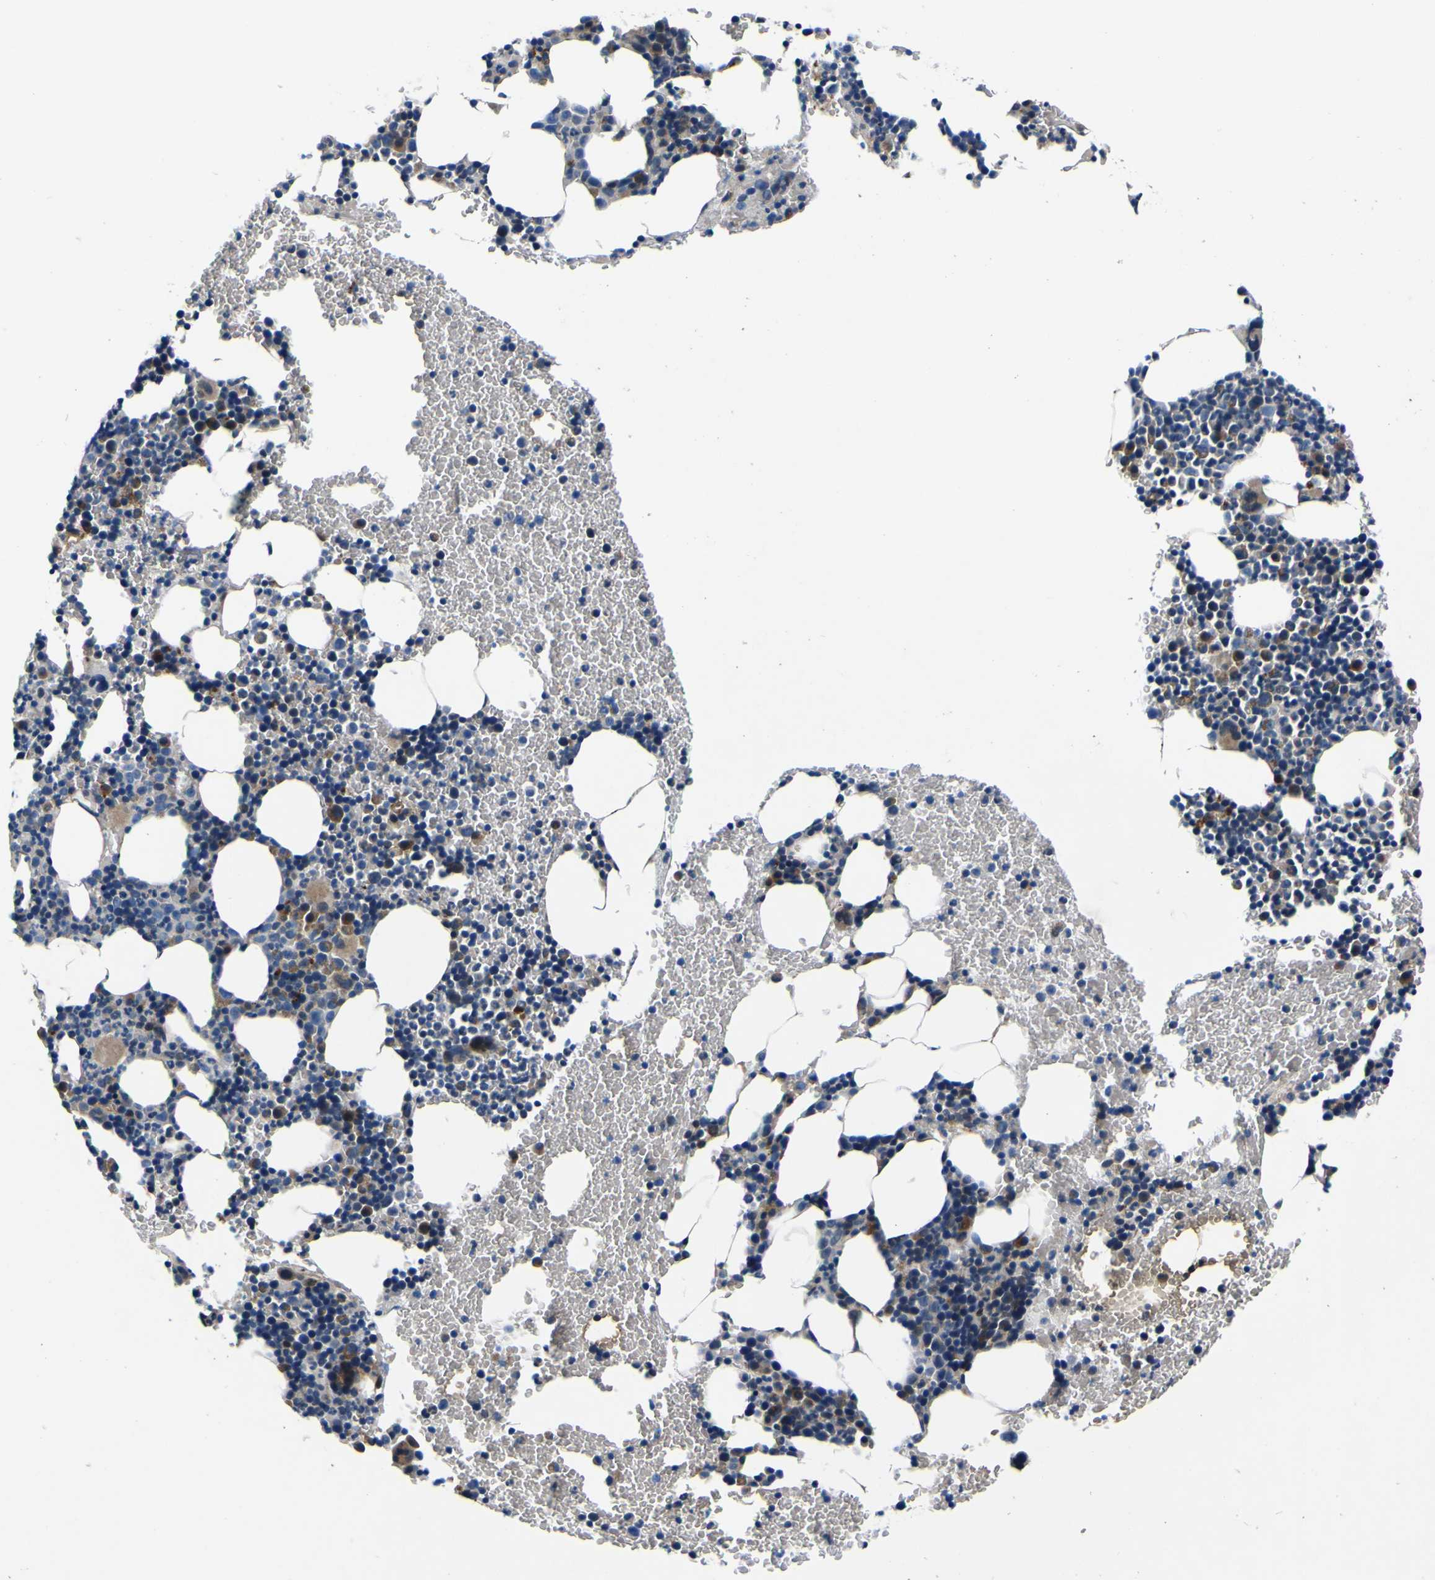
{"staining": {"intensity": "moderate", "quantity": "25%-75%", "location": "cytoplasmic/membranous"}, "tissue": "bone marrow", "cell_type": "Hematopoietic cells", "image_type": "normal", "snomed": [{"axis": "morphology", "description": "Normal tissue, NOS"}, {"axis": "morphology", "description": "Inflammation, NOS"}, {"axis": "topography", "description": "Bone marrow"}], "caption": "Immunohistochemical staining of benign human bone marrow exhibits medium levels of moderate cytoplasmic/membranous positivity in approximately 25%-75% of hematopoietic cells.", "gene": "AGAP3", "patient": {"sex": "female", "age": 70}}